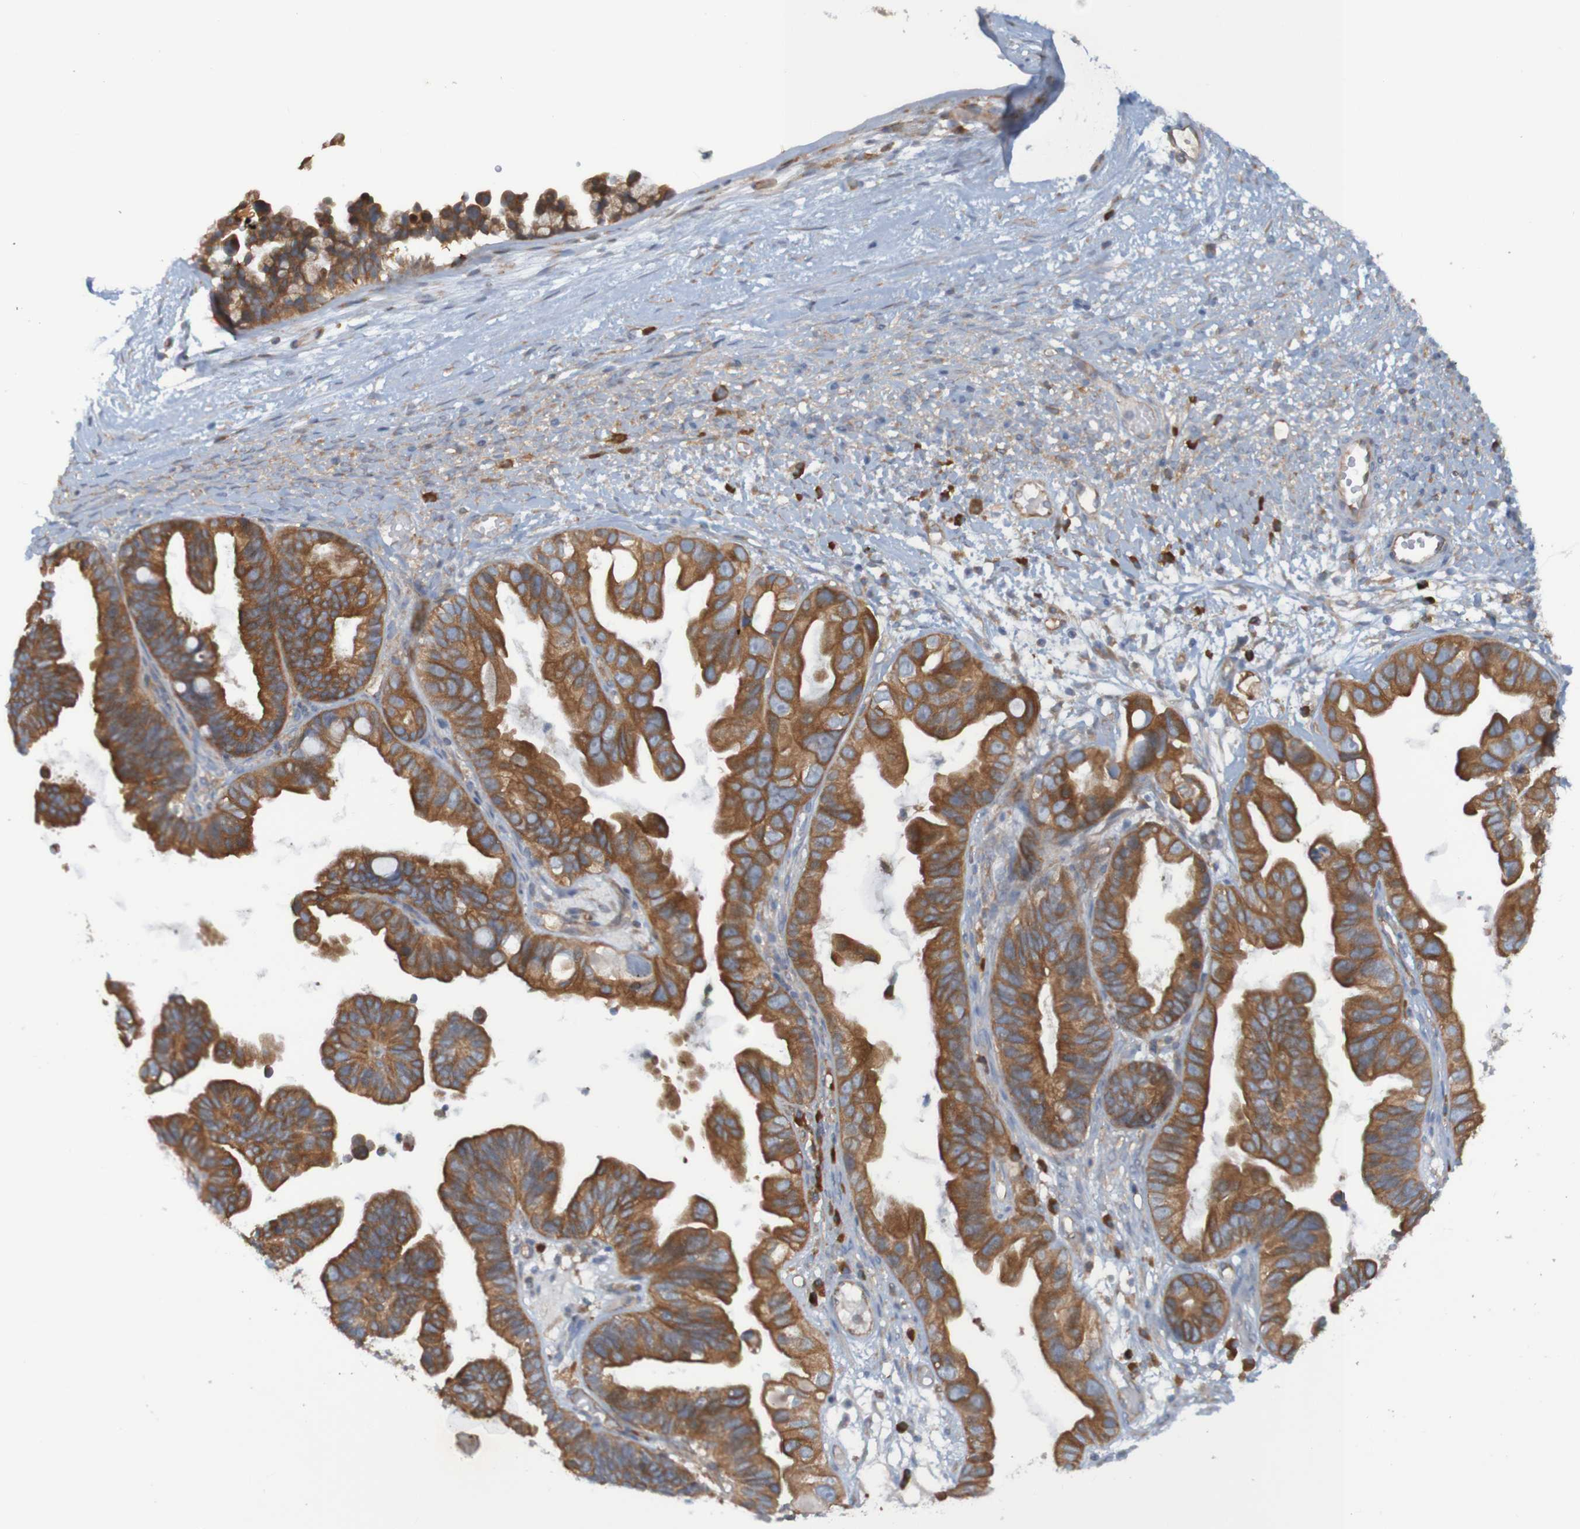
{"staining": {"intensity": "moderate", "quantity": ">75%", "location": "cytoplasmic/membranous"}, "tissue": "ovarian cancer", "cell_type": "Tumor cells", "image_type": "cancer", "snomed": [{"axis": "morphology", "description": "Cystadenocarcinoma, serous, NOS"}, {"axis": "topography", "description": "Ovary"}], "caption": "IHC micrograph of human serous cystadenocarcinoma (ovarian) stained for a protein (brown), which reveals medium levels of moderate cytoplasmic/membranous positivity in approximately >75% of tumor cells.", "gene": "DNAJC4", "patient": {"sex": "female", "age": 56}}